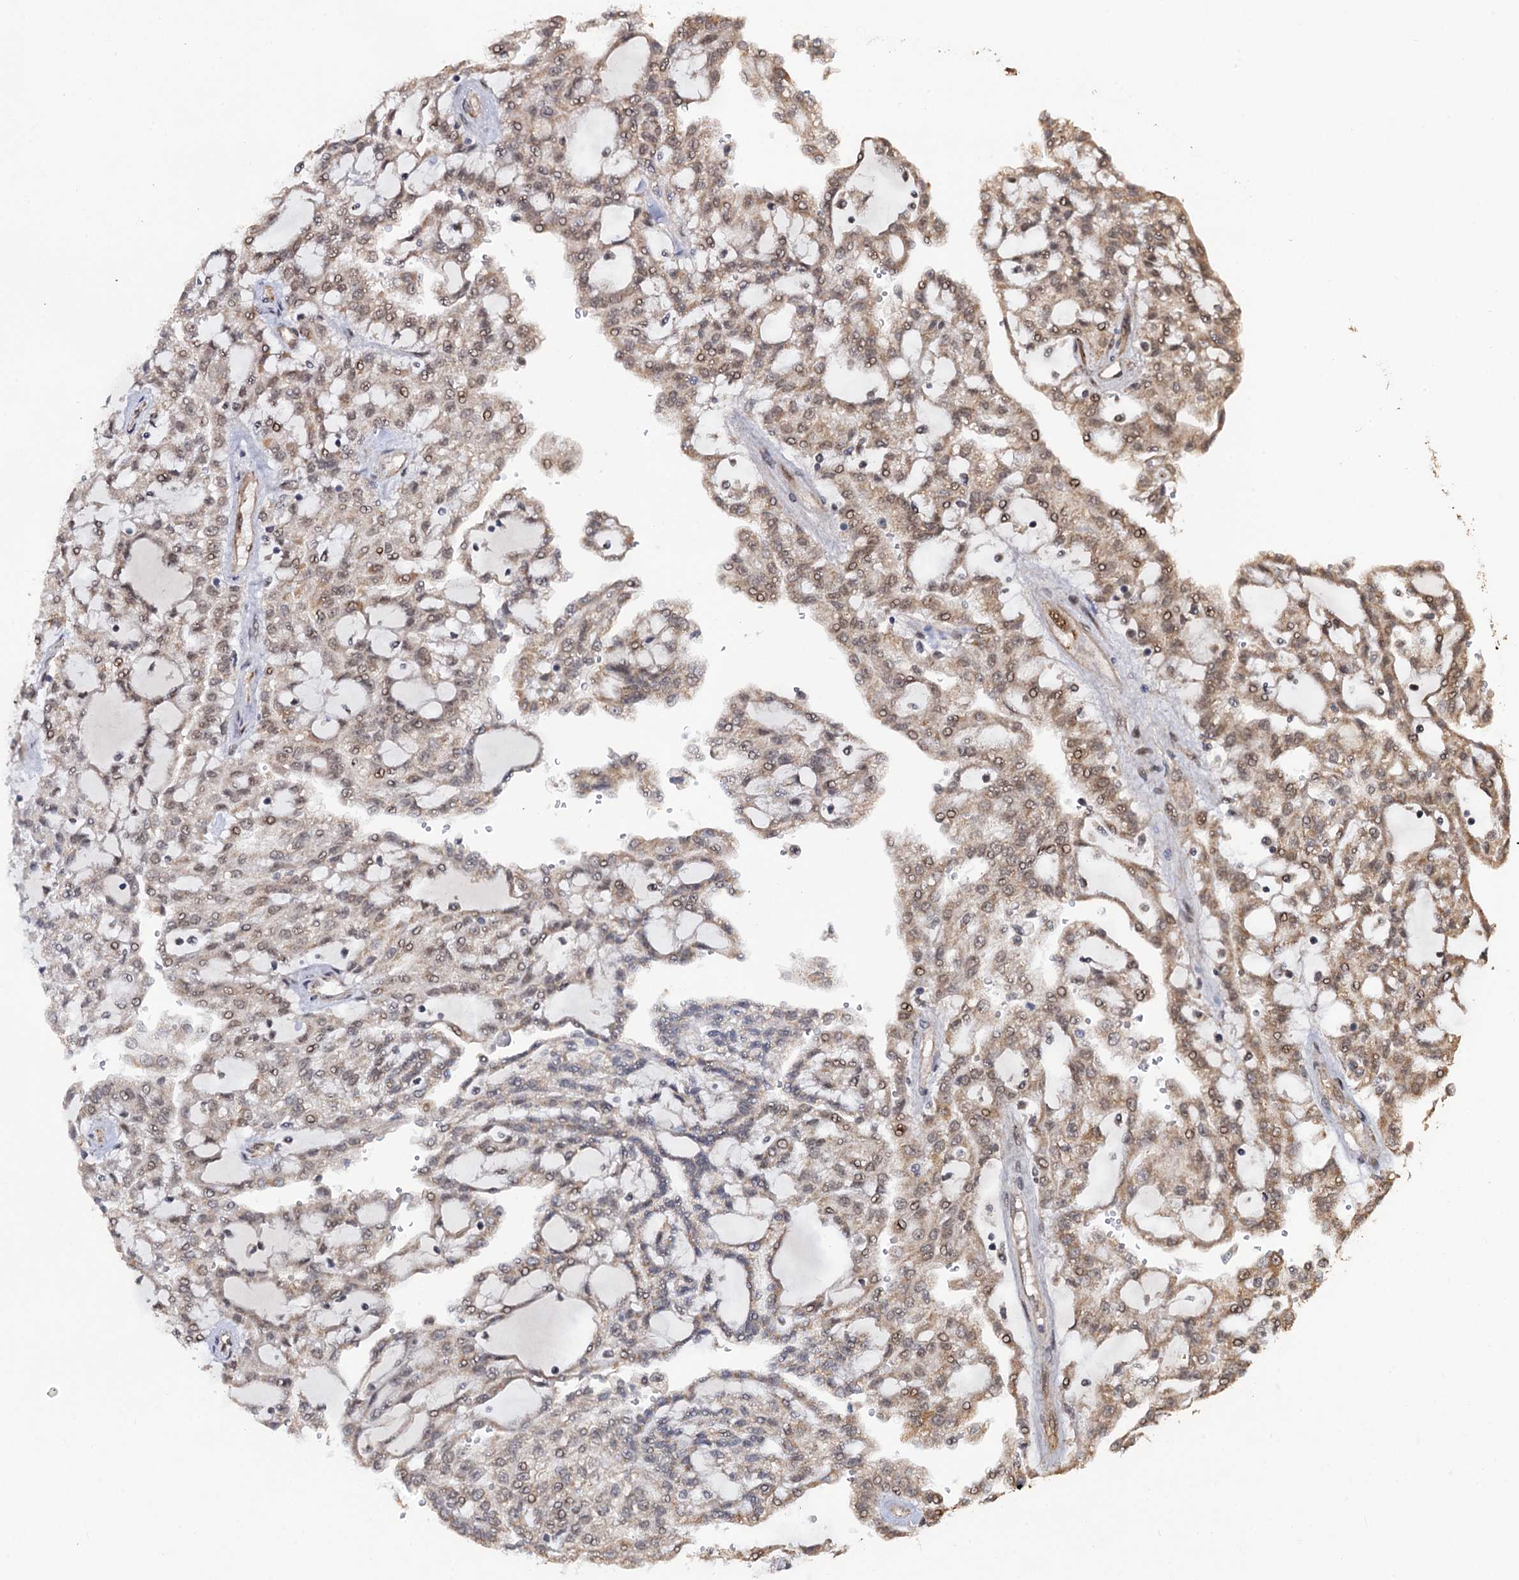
{"staining": {"intensity": "moderate", "quantity": "25%-75%", "location": "cytoplasmic/membranous,nuclear"}, "tissue": "renal cancer", "cell_type": "Tumor cells", "image_type": "cancer", "snomed": [{"axis": "morphology", "description": "Adenocarcinoma, NOS"}, {"axis": "topography", "description": "Kidney"}], "caption": "Renal adenocarcinoma stained with a brown dye demonstrates moderate cytoplasmic/membranous and nuclear positive expression in about 25%-75% of tumor cells.", "gene": "LRRC63", "patient": {"sex": "male", "age": 63}}